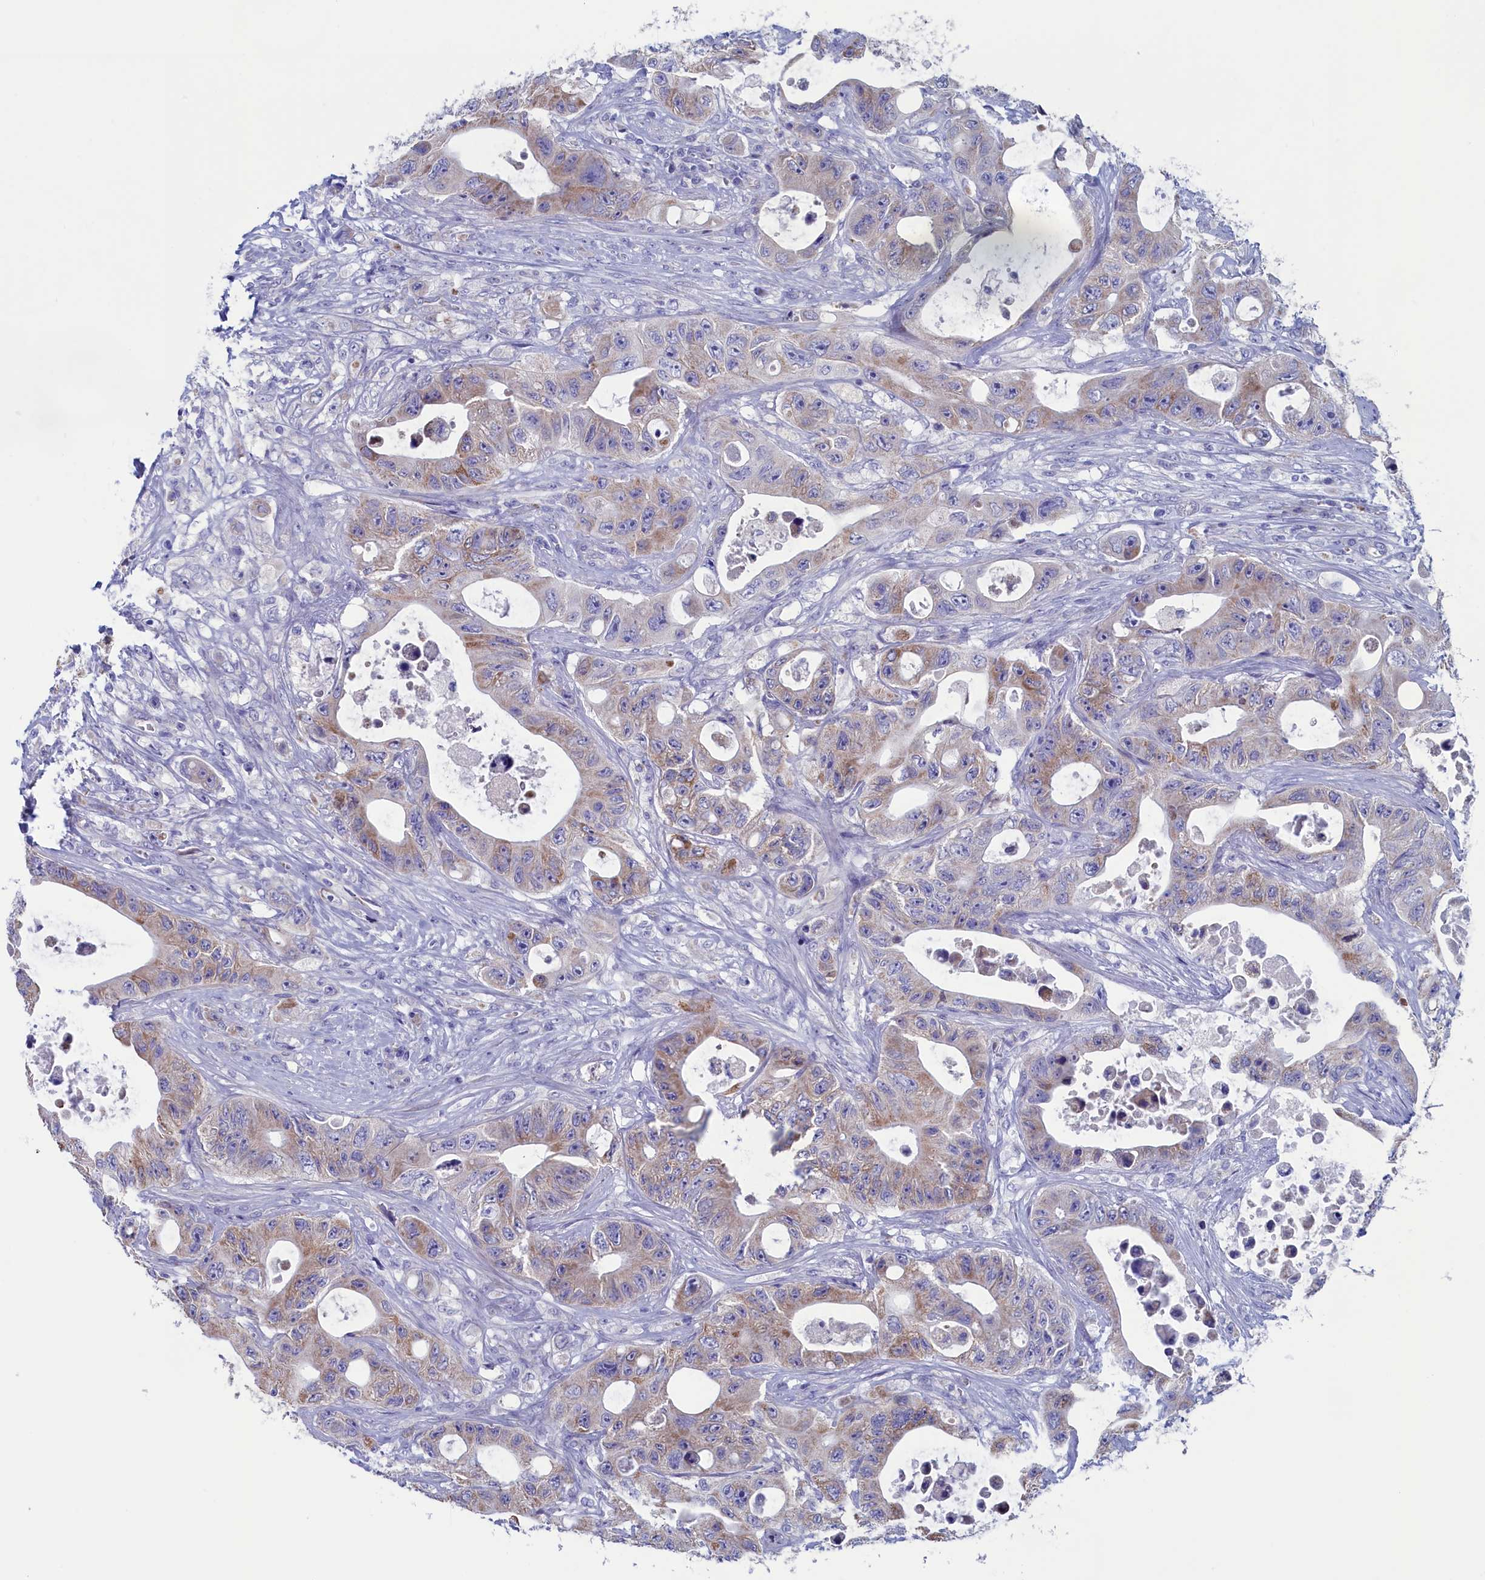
{"staining": {"intensity": "moderate", "quantity": "<25%", "location": "cytoplasmic/membranous"}, "tissue": "colorectal cancer", "cell_type": "Tumor cells", "image_type": "cancer", "snomed": [{"axis": "morphology", "description": "Adenocarcinoma, NOS"}, {"axis": "topography", "description": "Colon"}], "caption": "Immunohistochemical staining of human colorectal adenocarcinoma displays low levels of moderate cytoplasmic/membranous staining in approximately <25% of tumor cells. The staining was performed using DAB (3,3'-diaminobenzidine) to visualize the protein expression in brown, while the nuclei were stained in blue with hematoxylin (Magnification: 20x).", "gene": "NIBAN3", "patient": {"sex": "female", "age": 46}}